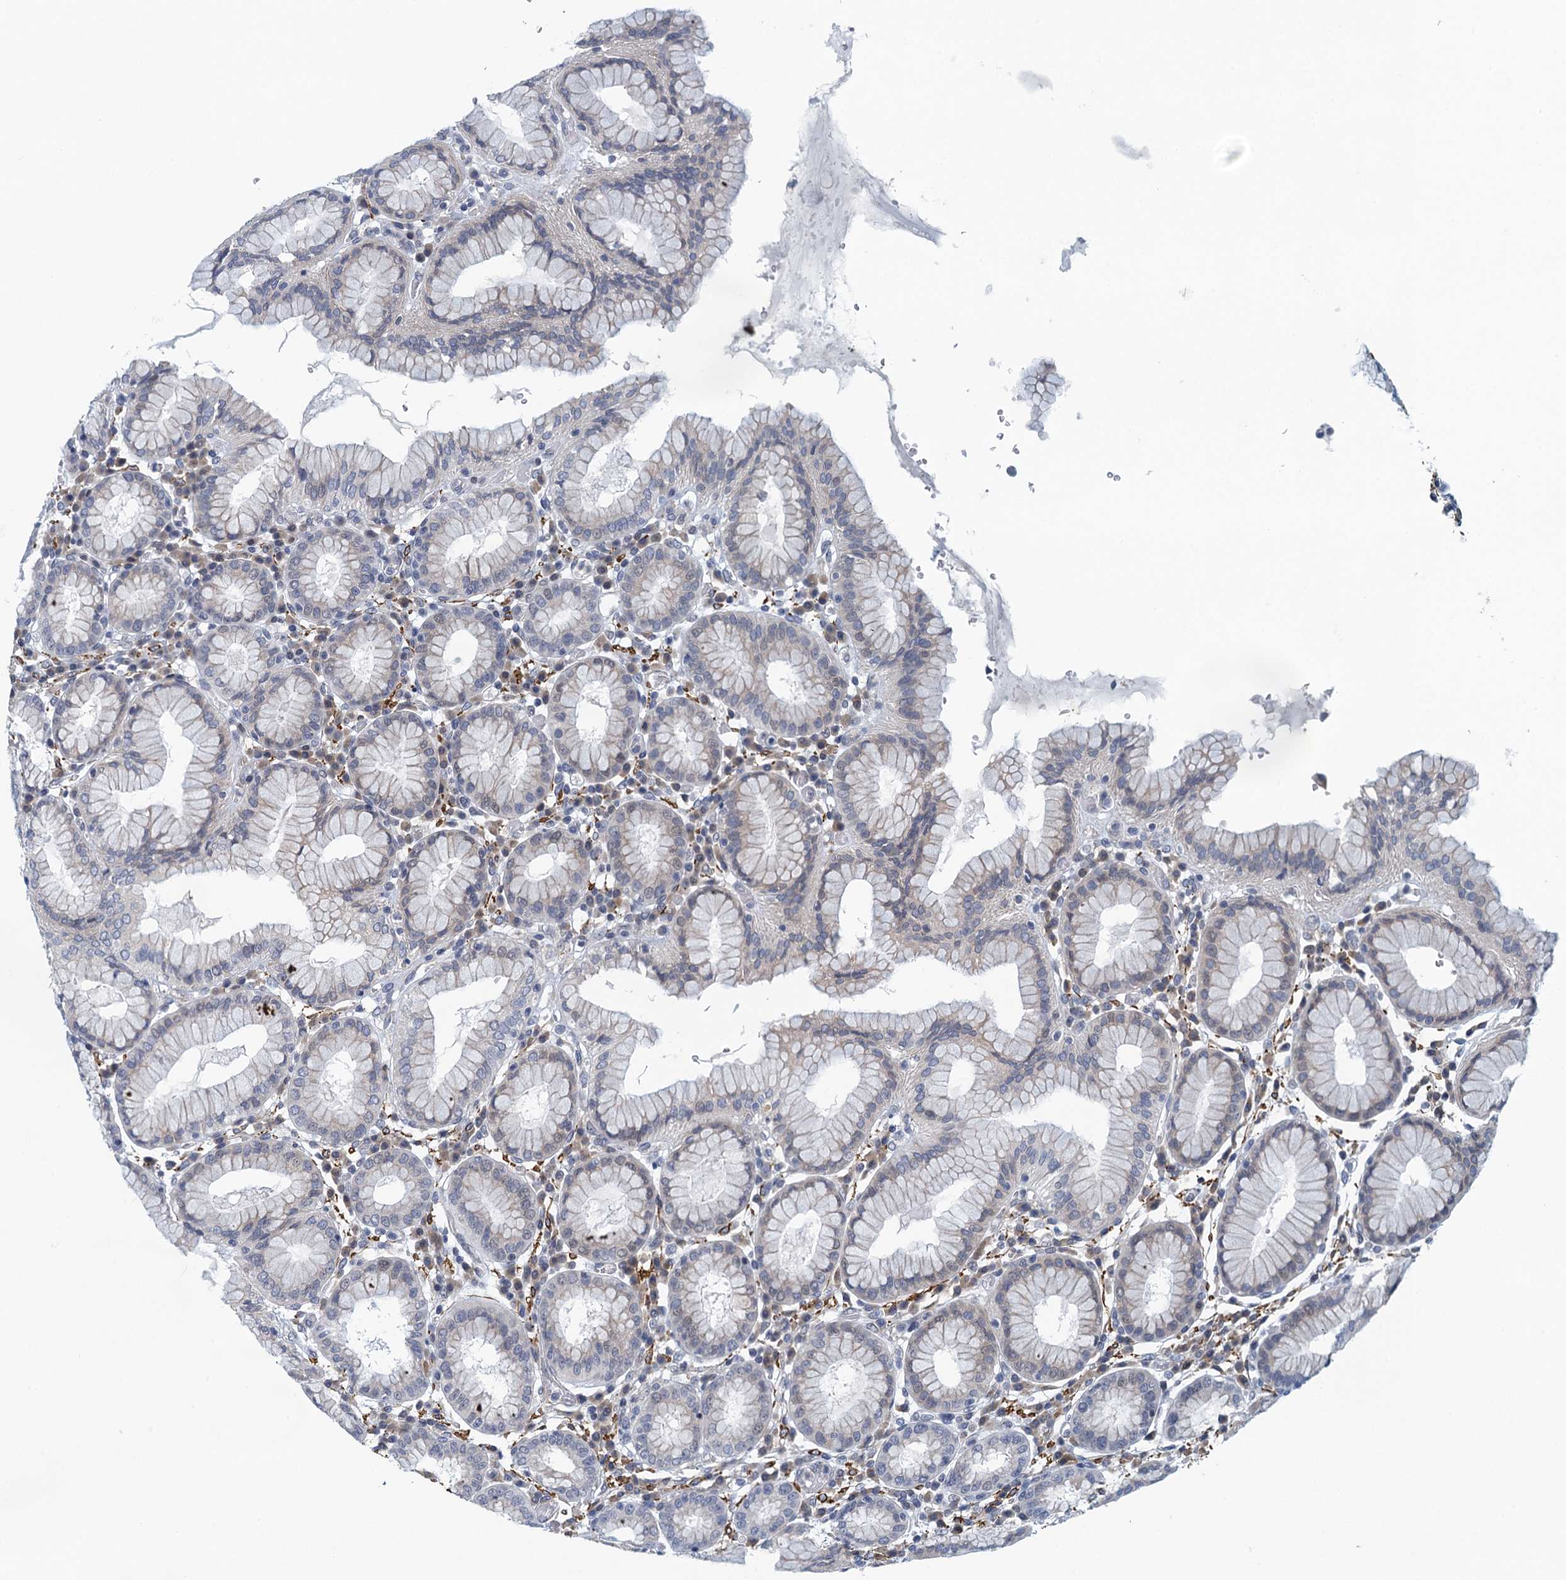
{"staining": {"intensity": "negative", "quantity": "none", "location": "none"}, "tissue": "stomach", "cell_type": "Glandular cells", "image_type": "normal", "snomed": [{"axis": "morphology", "description": "Normal tissue, NOS"}, {"axis": "topography", "description": "Stomach"}, {"axis": "topography", "description": "Stomach, lower"}], "caption": "DAB immunohistochemical staining of normal stomach demonstrates no significant staining in glandular cells. (DAB (3,3'-diaminobenzidine) IHC with hematoxylin counter stain).", "gene": "ALG2", "patient": {"sex": "female", "age": 56}}